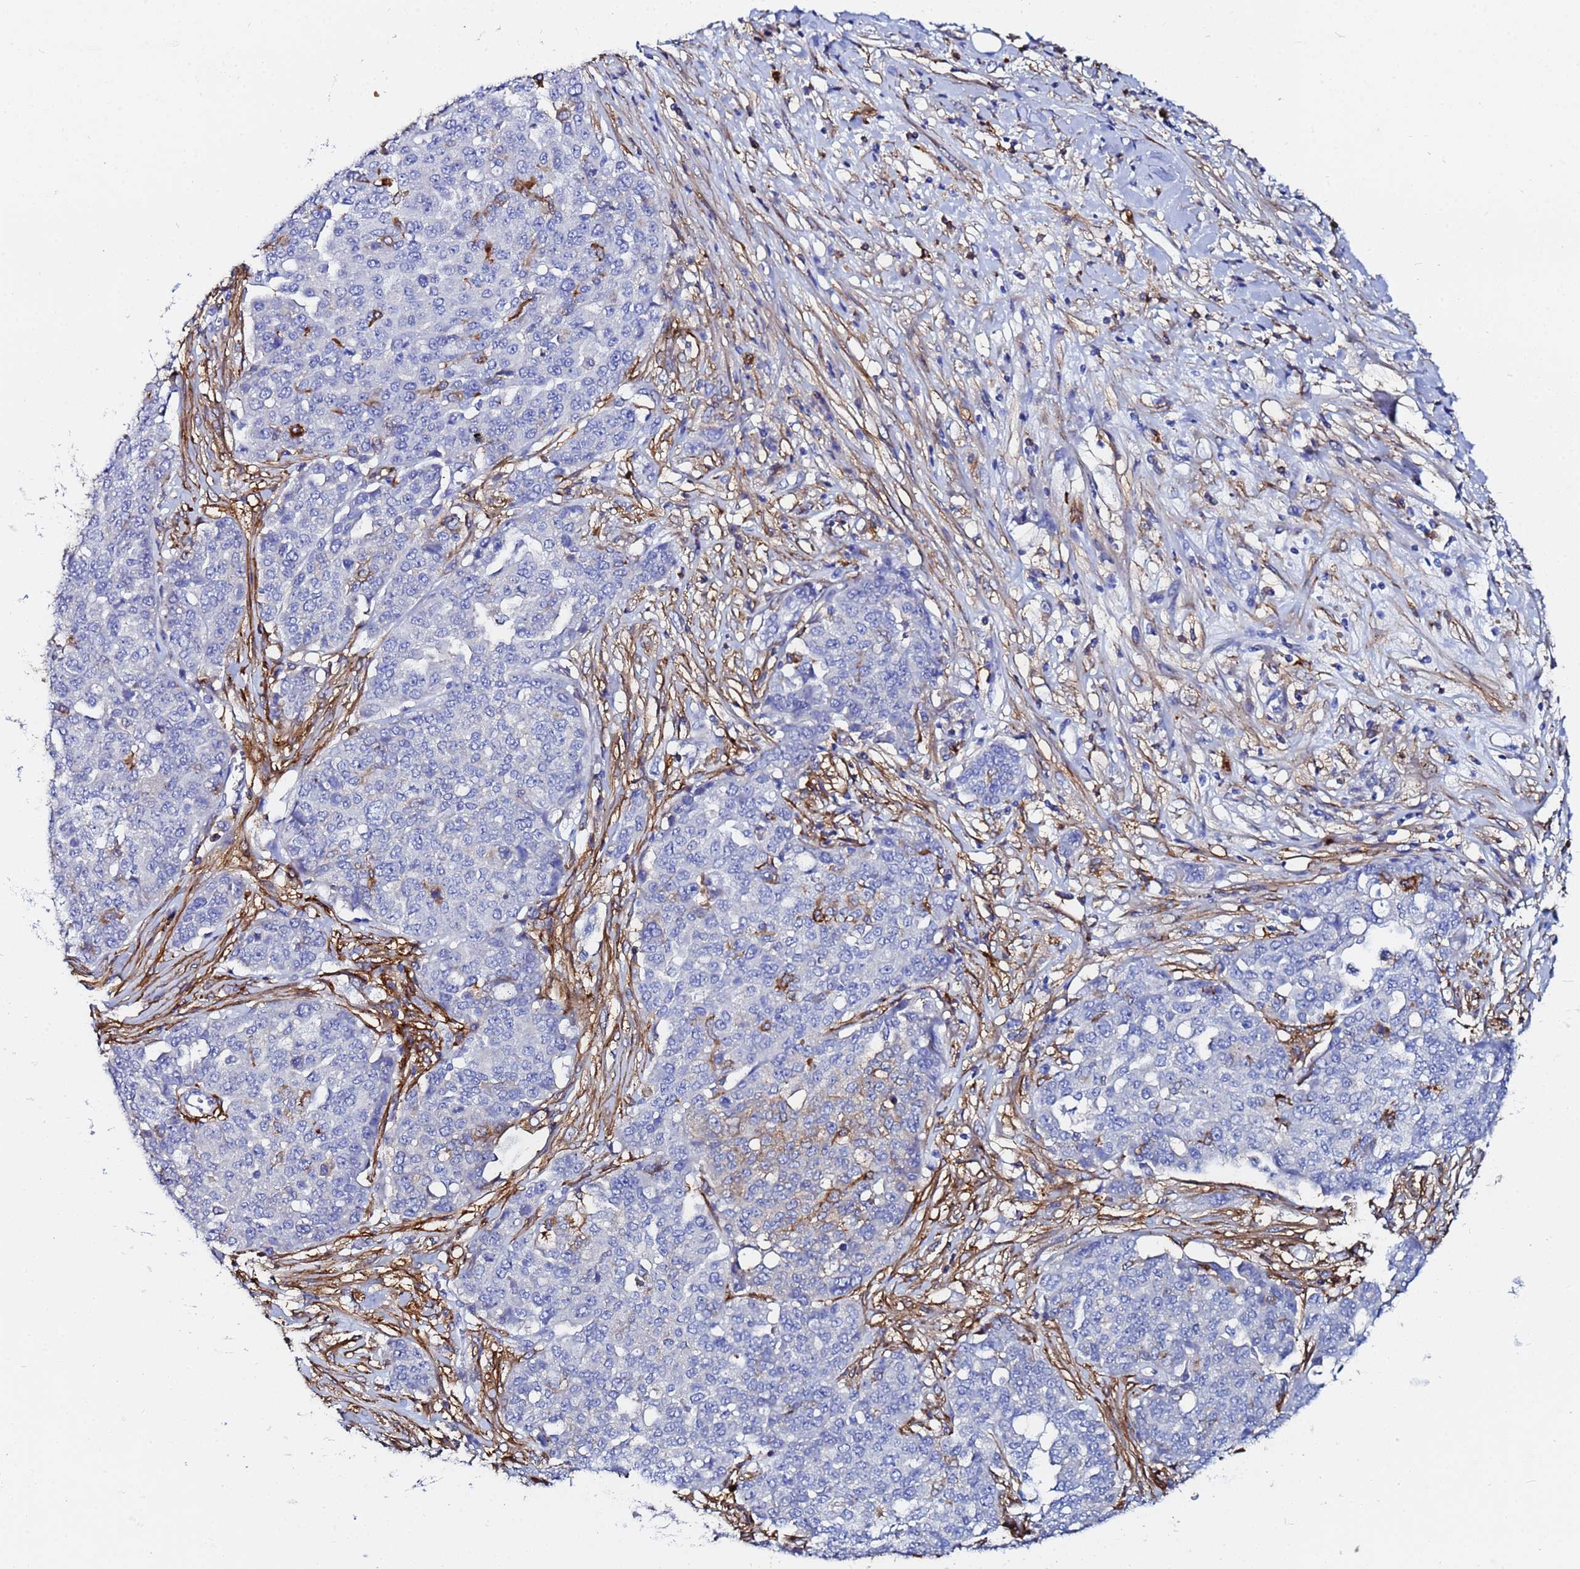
{"staining": {"intensity": "negative", "quantity": "none", "location": "none"}, "tissue": "ovarian cancer", "cell_type": "Tumor cells", "image_type": "cancer", "snomed": [{"axis": "morphology", "description": "Cystadenocarcinoma, serous, NOS"}, {"axis": "topography", "description": "Soft tissue"}, {"axis": "topography", "description": "Ovary"}], "caption": "Micrograph shows no significant protein expression in tumor cells of ovarian cancer.", "gene": "BASP1", "patient": {"sex": "female", "age": 57}}